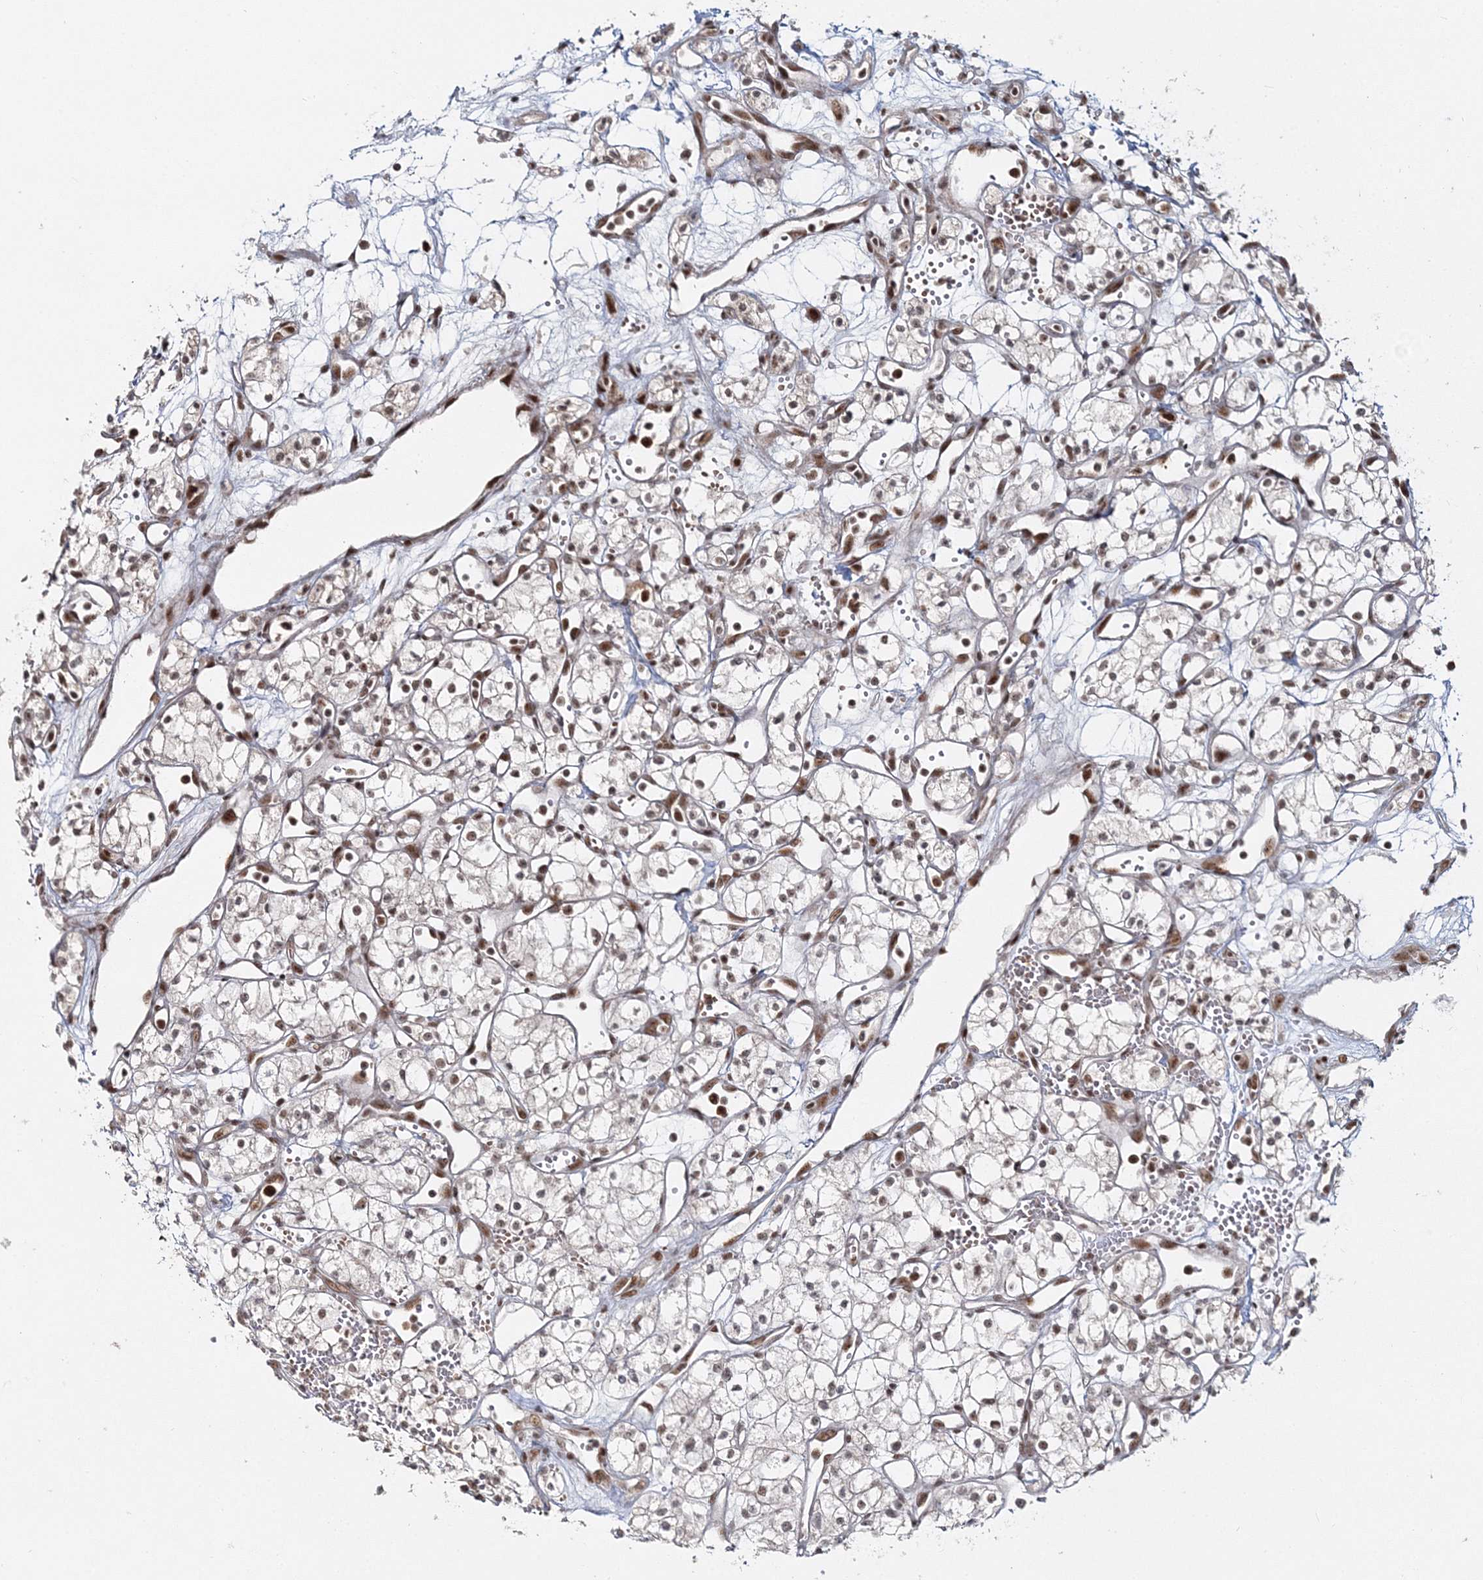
{"staining": {"intensity": "moderate", "quantity": ">75%", "location": "nuclear"}, "tissue": "renal cancer", "cell_type": "Tumor cells", "image_type": "cancer", "snomed": [{"axis": "morphology", "description": "Adenocarcinoma, NOS"}, {"axis": "topography", "description": "Kidney"}], "caption": "Moderate nuclear protein positivity is appreciated in about >75% of tumor cells in renal cancer (adenocarcinoma).", "gene": "QRICH1", "patient": {"sex": "male", "age": 59}}